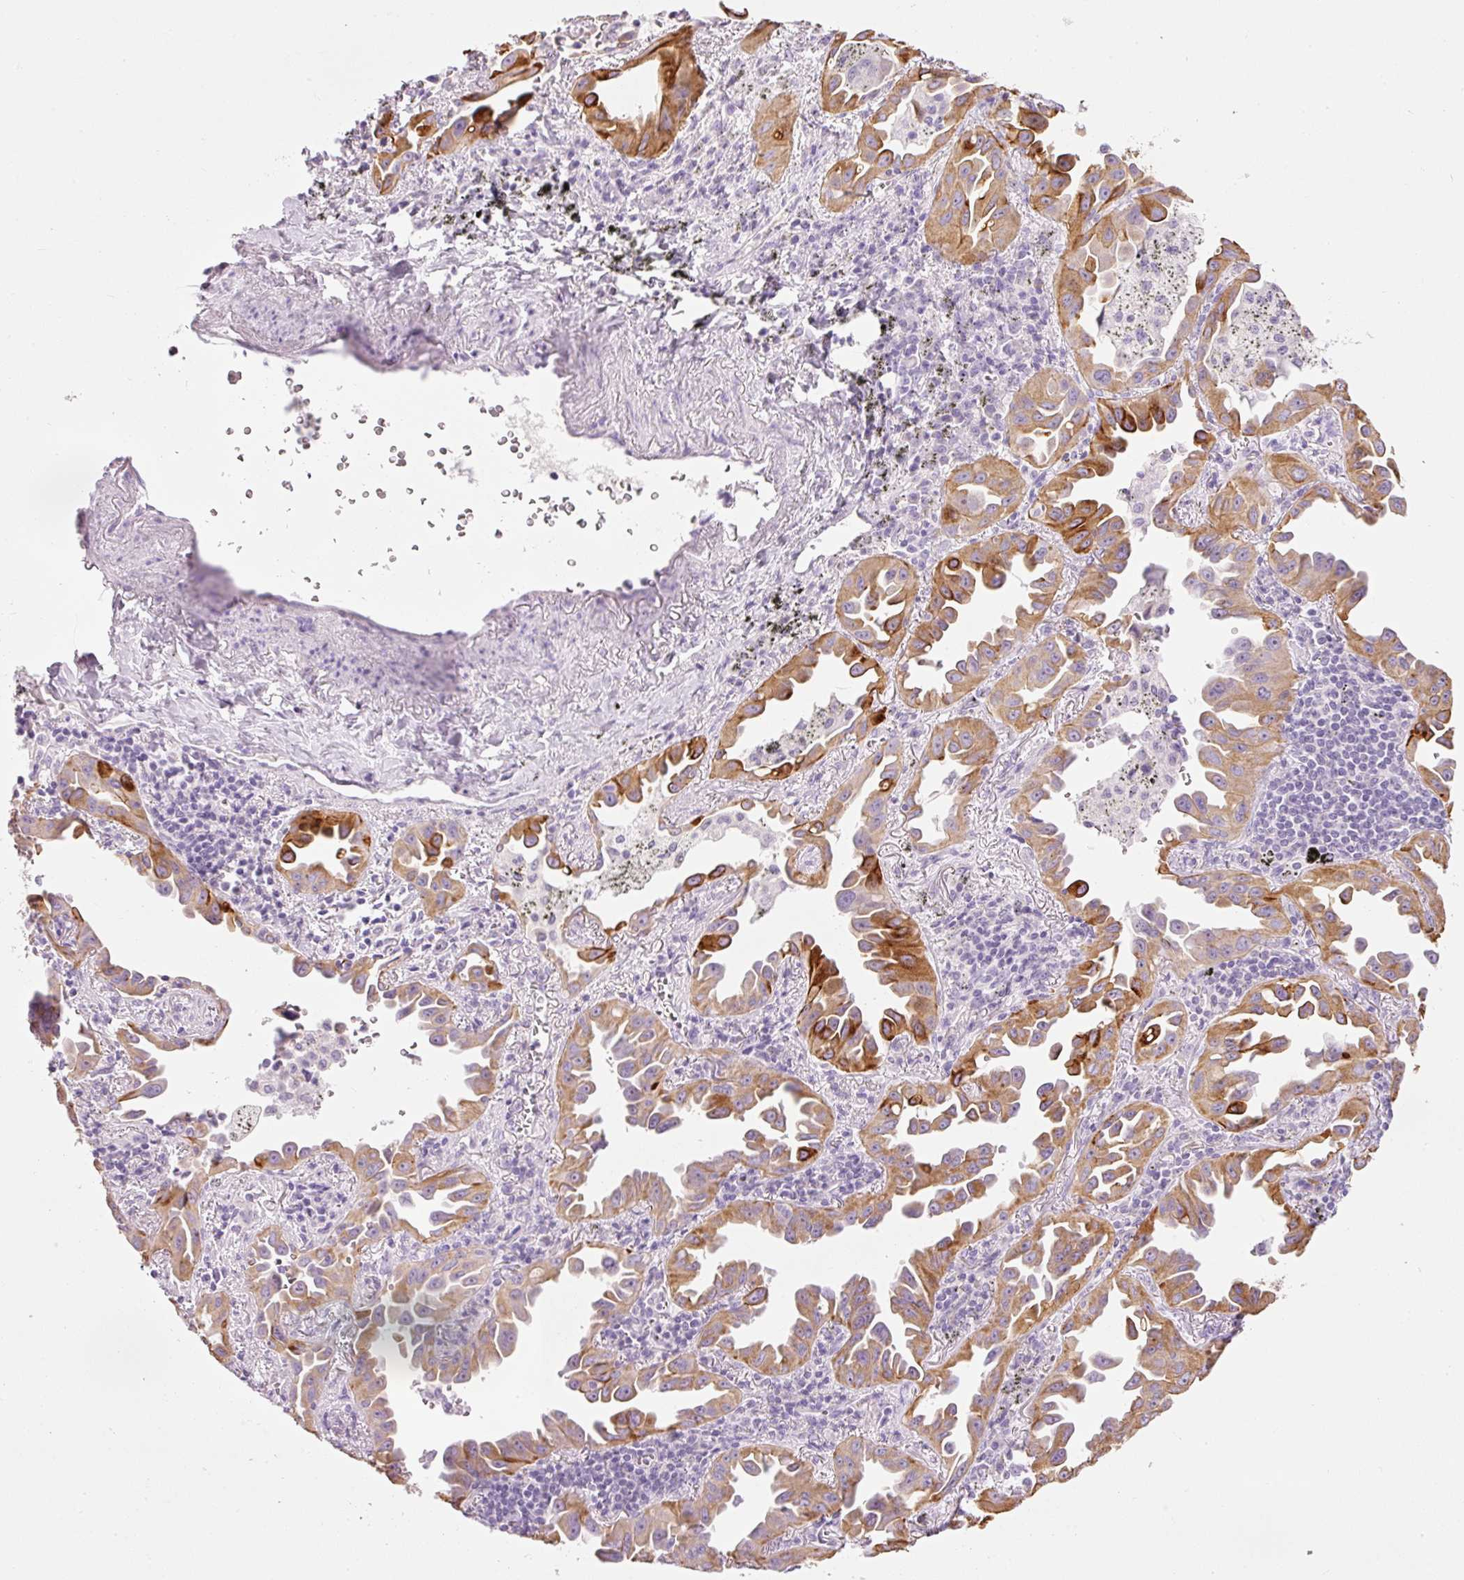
{"staining": {"intensity": "strong", "quantity": "25%-75%", "location": "cytoplasmic/membranous"}, "tissue": "lung cancer", "cell_type": "Tumor cells", "image_type": "cancer", "snomed": [{"axis": "morphology", "description": "Adenocarcinoma, NOS"}, {"axis": "topography", "description": "Lung"}], "caption": "IHC histopathology image of neoplastic tissue: human lung cancer stained using immunohistochemistry (IHC) demonstrates high levels of strong protein expression localized specifically in the cytoplasmic/membranous of tumor cells, appearing as a cytoplasmic/membranous brown color.", "gene": "CARD16", "patient": {"sex": "male", "age": 68}}